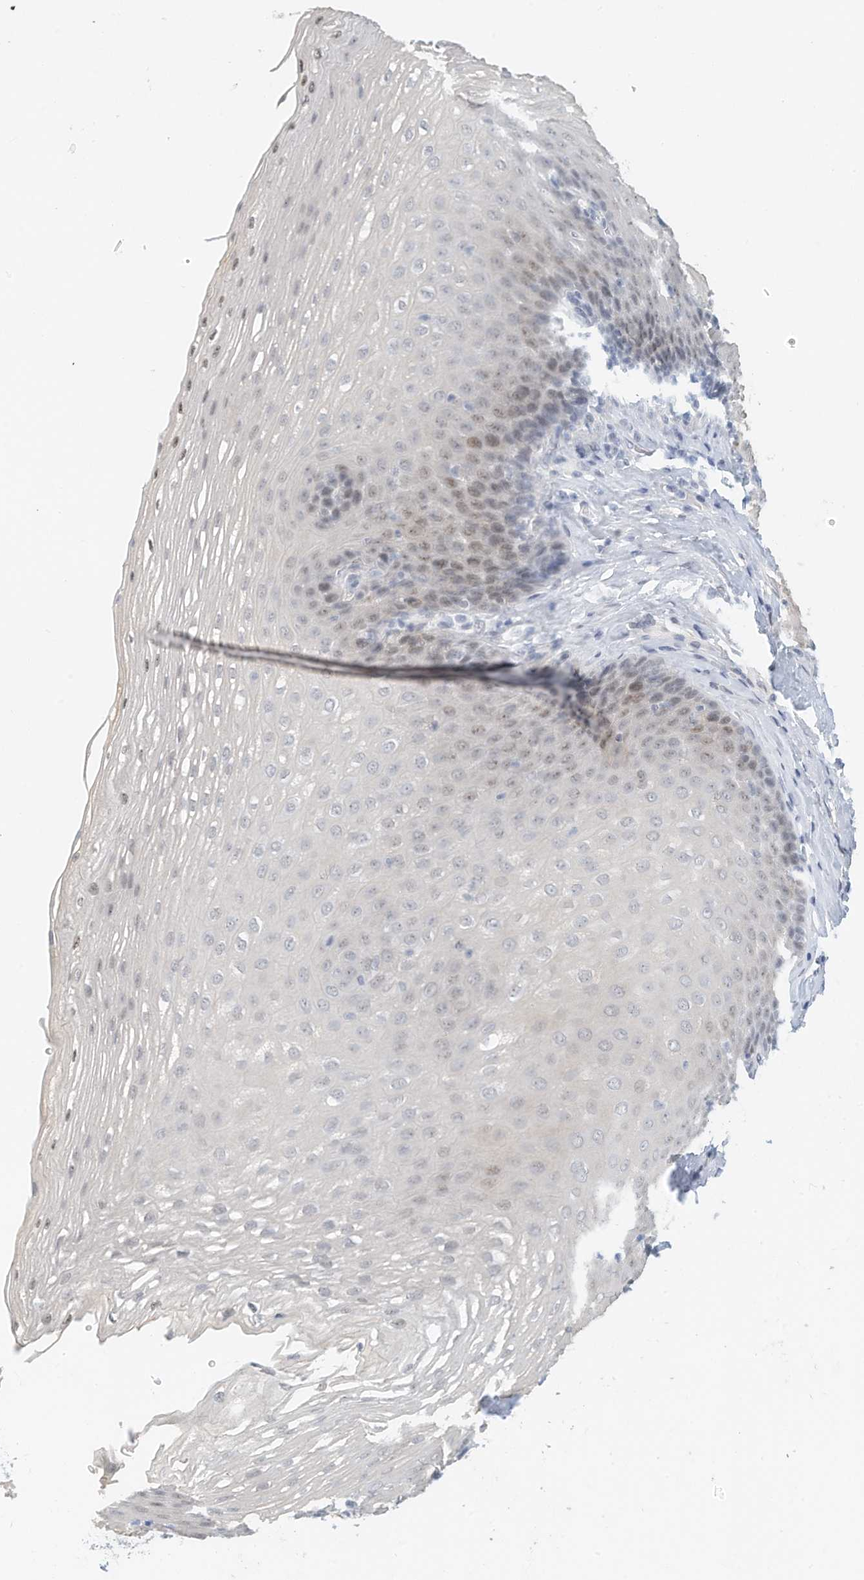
{"staining": {"intensity": "weak", "quantity": "<25%", "location": "nuclear"}, "tissue": "esophagus", "cell_type": "Squamous epithelial cells", "image_type": "normal", "snomed": [{"axis": "morphology", "description": "Normal tissue, NOS"}, {"axis": "topography", "description": "Esophagus"}], "caption": "The photomicrograph exhibits no significant positivity in squamous epithelial cells of esophagus. The staining is performed using DAB brown chromogen with nuclei counter-stained in using hematoxylin.", "gene": "ARHGAP28", "patient": {"sex": "female", "age": 66}}